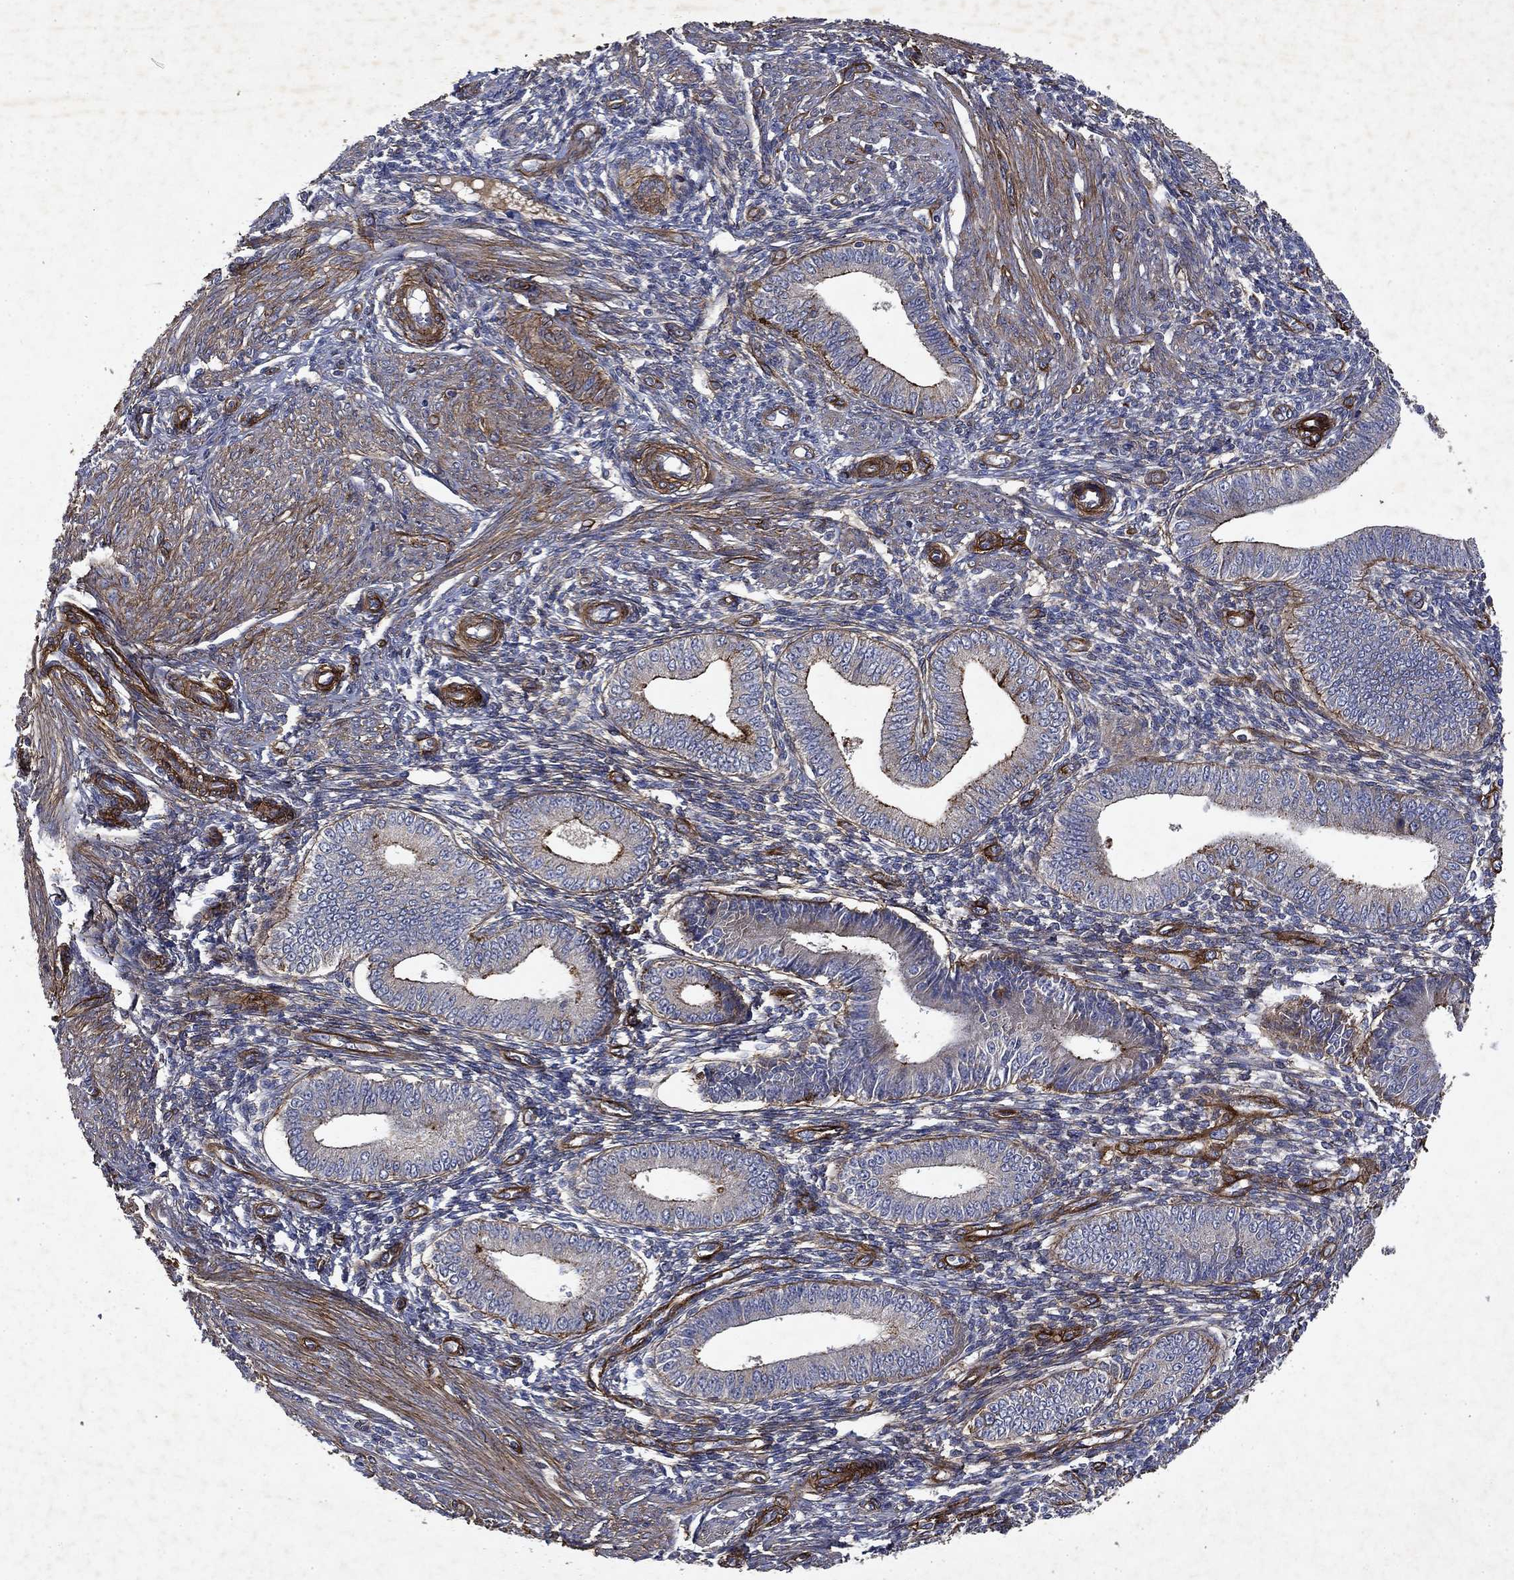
{"staining": {"intensity": "negative", "quantity": "none", "location": "none"}, "tissue": "endometrium", "cell_type": "Cells in endometrial stroma", "image_type": "normal", "snomed": [{"axis": "morphology", "description": "Normal tissue, NOS"}, {"axis": "topography", "description": "Endometrium"}], "caption": "IHC of unremarkable endometrium exhibits no expression in cells in endometrial stroma. (Brightfield microscopy of DAB (3,3'-diaminobenzidine) immunohistochemistry at high magnification).", "gene": "COL4A2", "patient": {"sex": "female", "age": 42}}